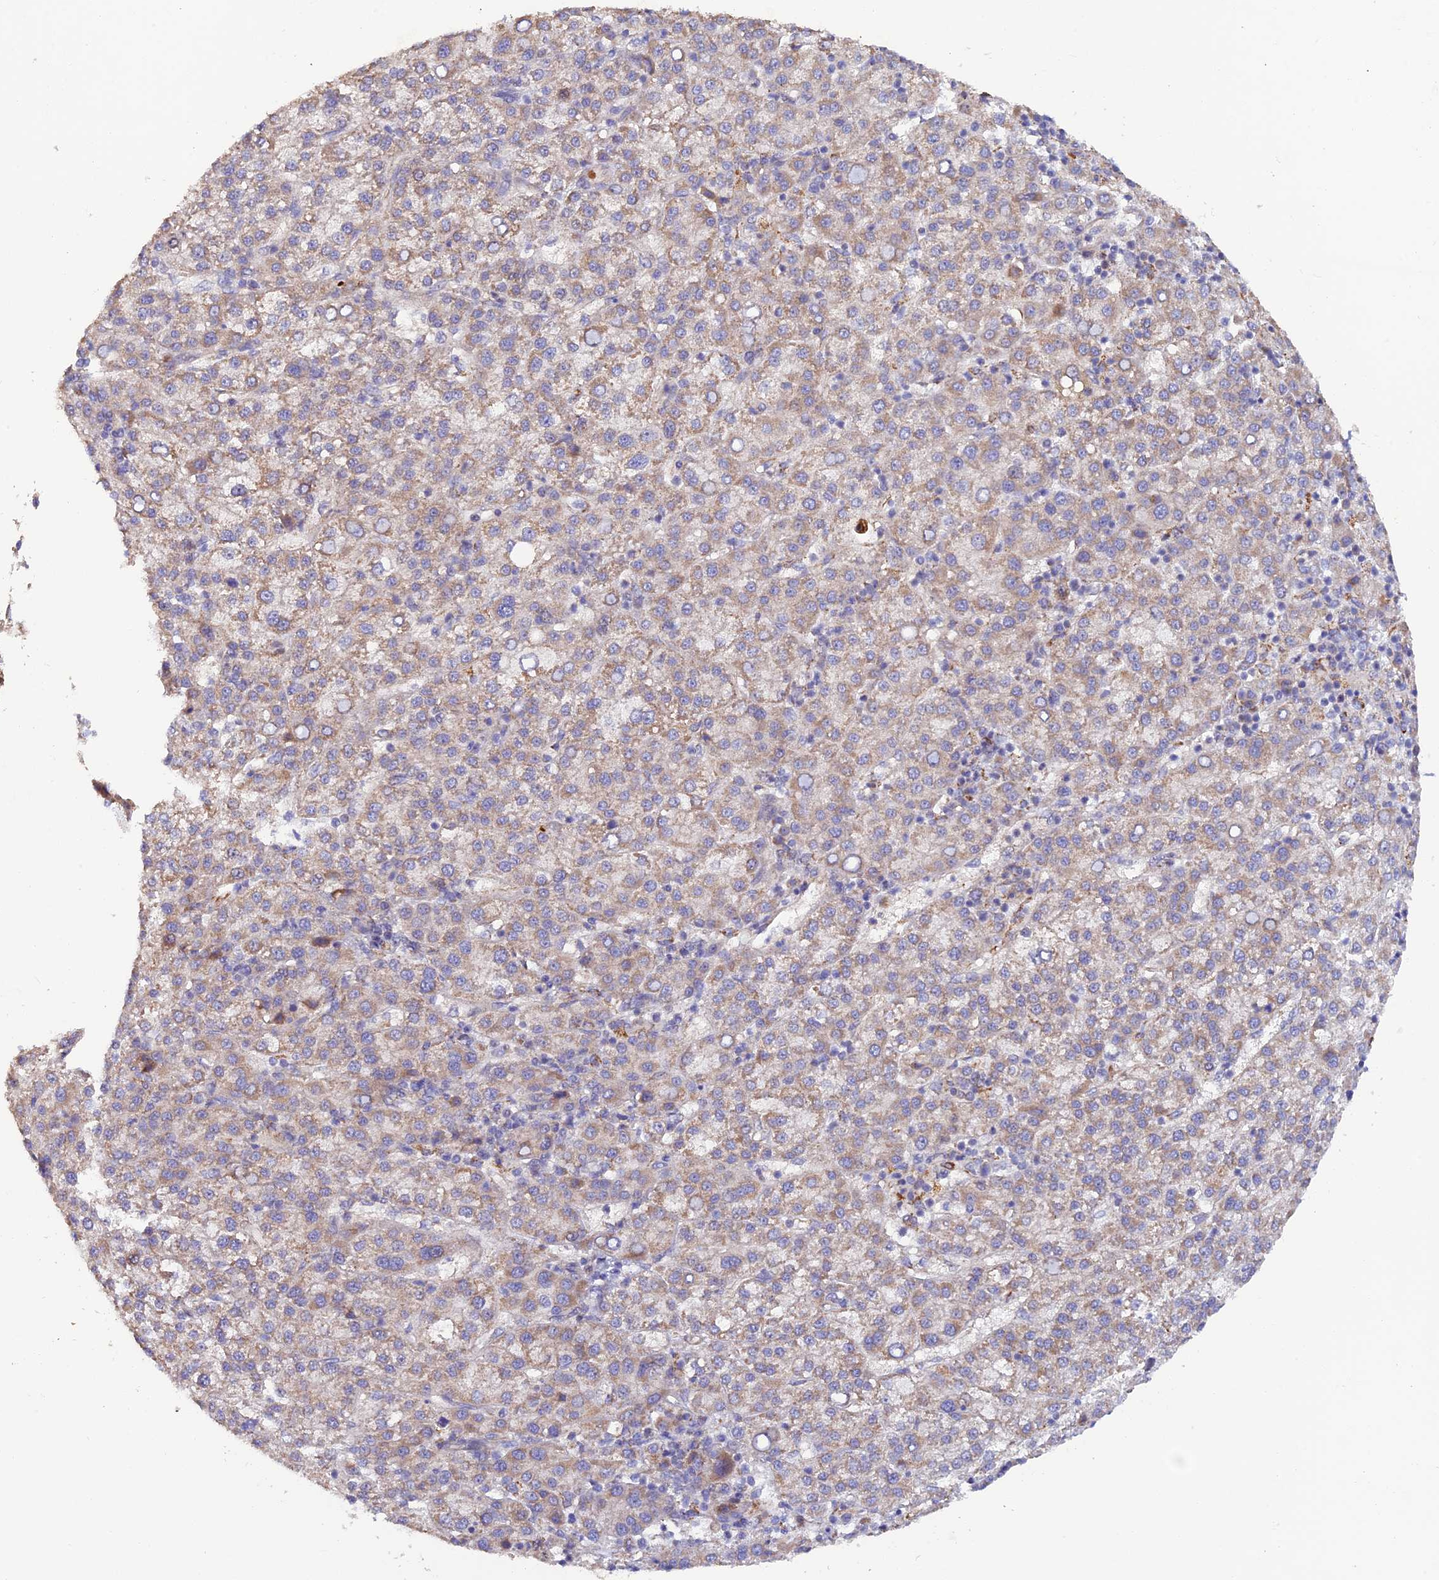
{"staining": {"intensity": "weak", "quantity": "25%-75%", "location": "cytoplasmic/membranous"}, "tissue": "liver cancer", "cell_type": "Tumor cells", "image_type": "cancer", "snomed": [{"axis": "morphology", "description": "Carcinoma, Hepatocellular, NOS"}, {"axis": "topography", "description": "Liver"}], "caption": "Protein staining shows weak cytoplasmic/membranous expression in approximately 25%-75% of tumor cells in liver hepatocellular carcinoma. (DAB IHC, brown staining for protein, blue staining for nuclei).", "gene": "DUS3L", "patient": {"sex": "female", "age": 58}}